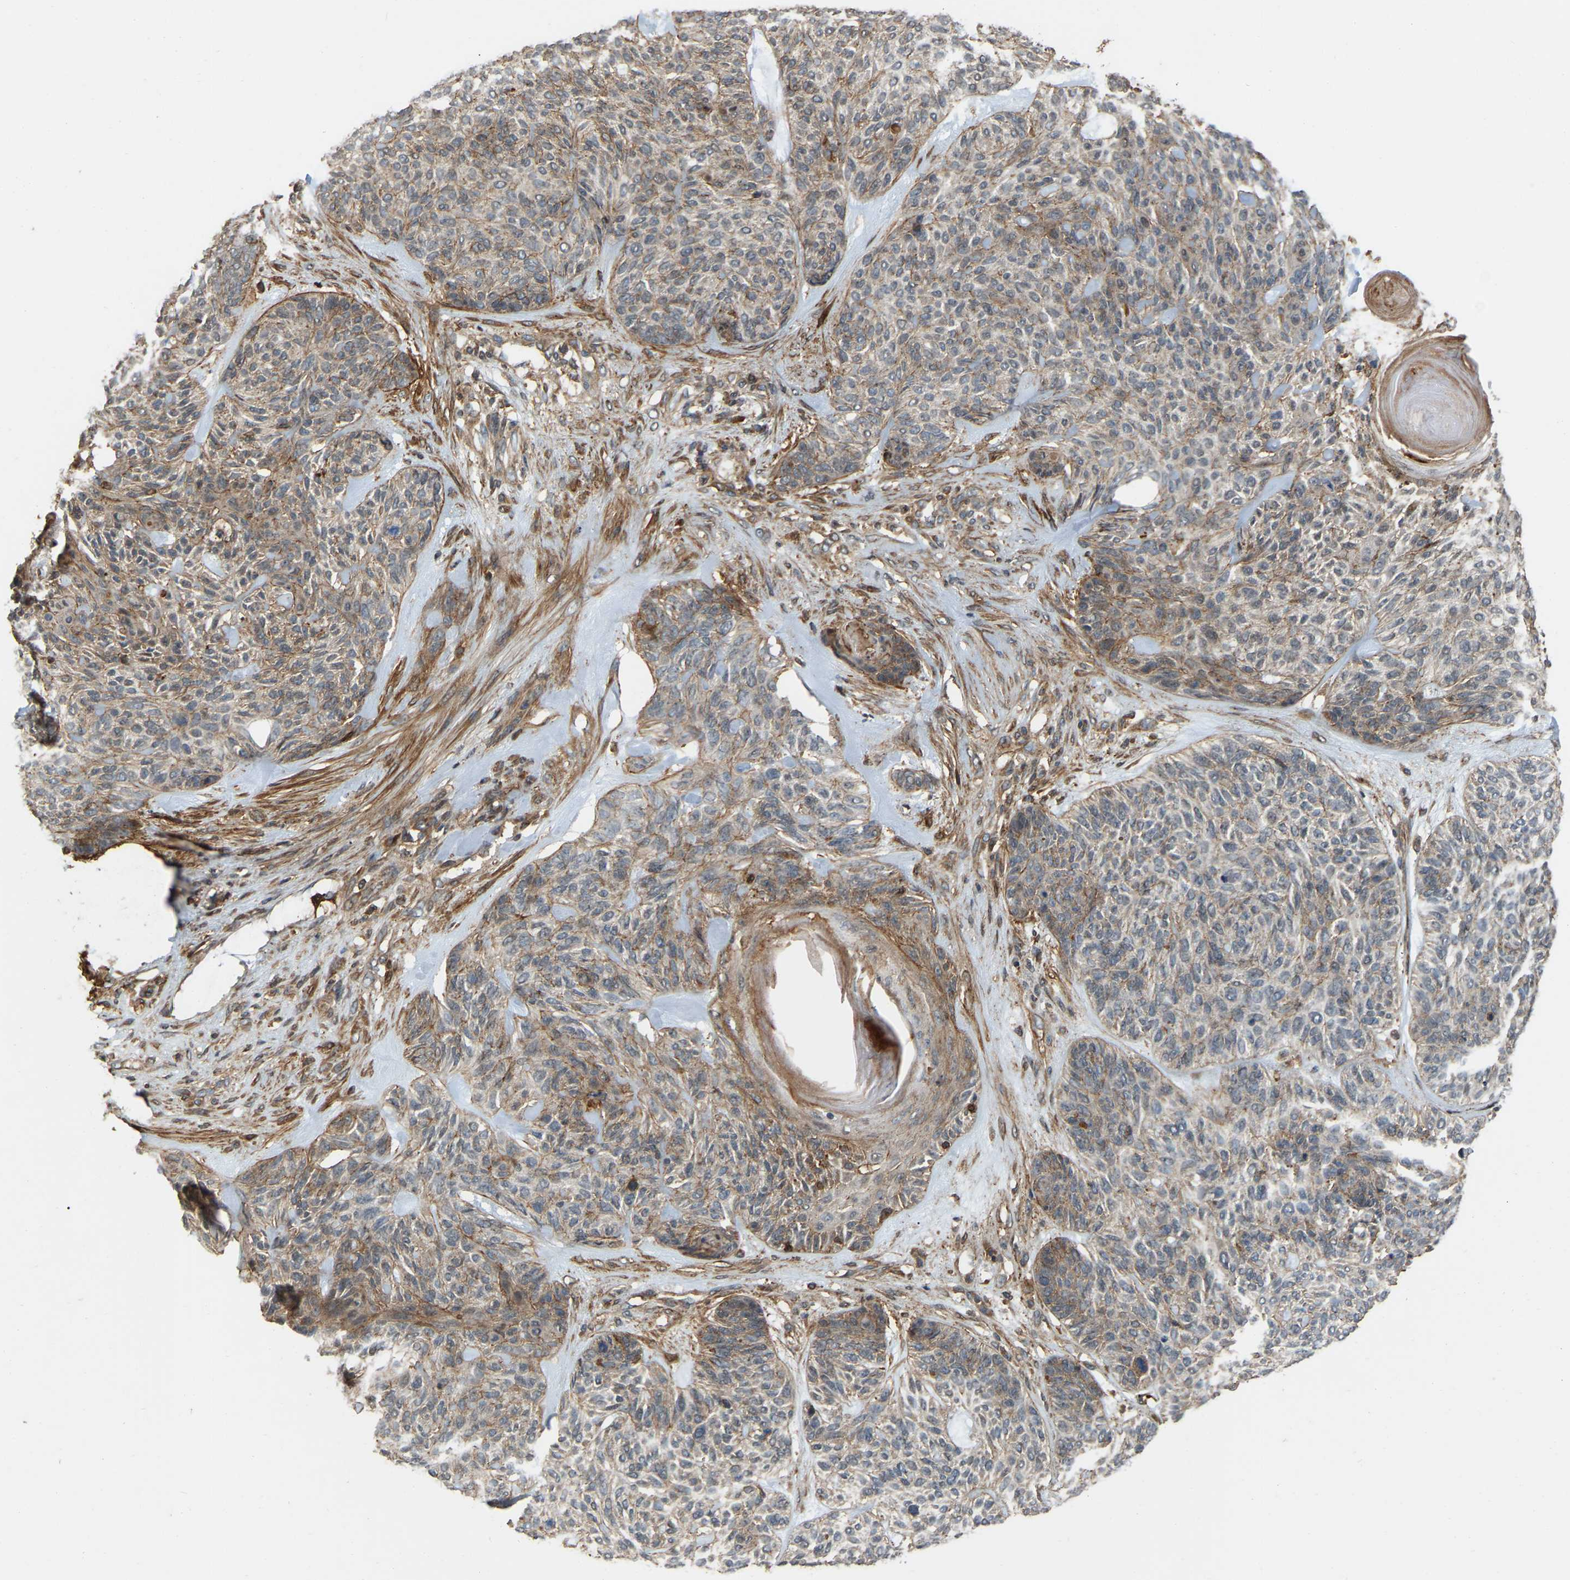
{"staining": {"intensity": "moderate", "quantity": ">75%", "location": "cytoplasmic/membranous"}, "tissue": "skin cancer", "cell_type": "Tumor cells", "image_type": "cancer", "snomed": [{"axis": "morphology", "description": "Basal cell carcinoma"}, {"axis": "topography", "description": "Skin"}], "caption": "IHC of skin cancer (basal cell carcinoma) shows medium levels of moderate cytoplasmic/membranous expression in about >75% of tumor cells. The staining is performed using DAB brown chromogen to label protein expression. The nuclei are counter-stained blue using hematoxylin.", "gene": "SAMD9L", "patient": {"sex": "male", "age": 55}}